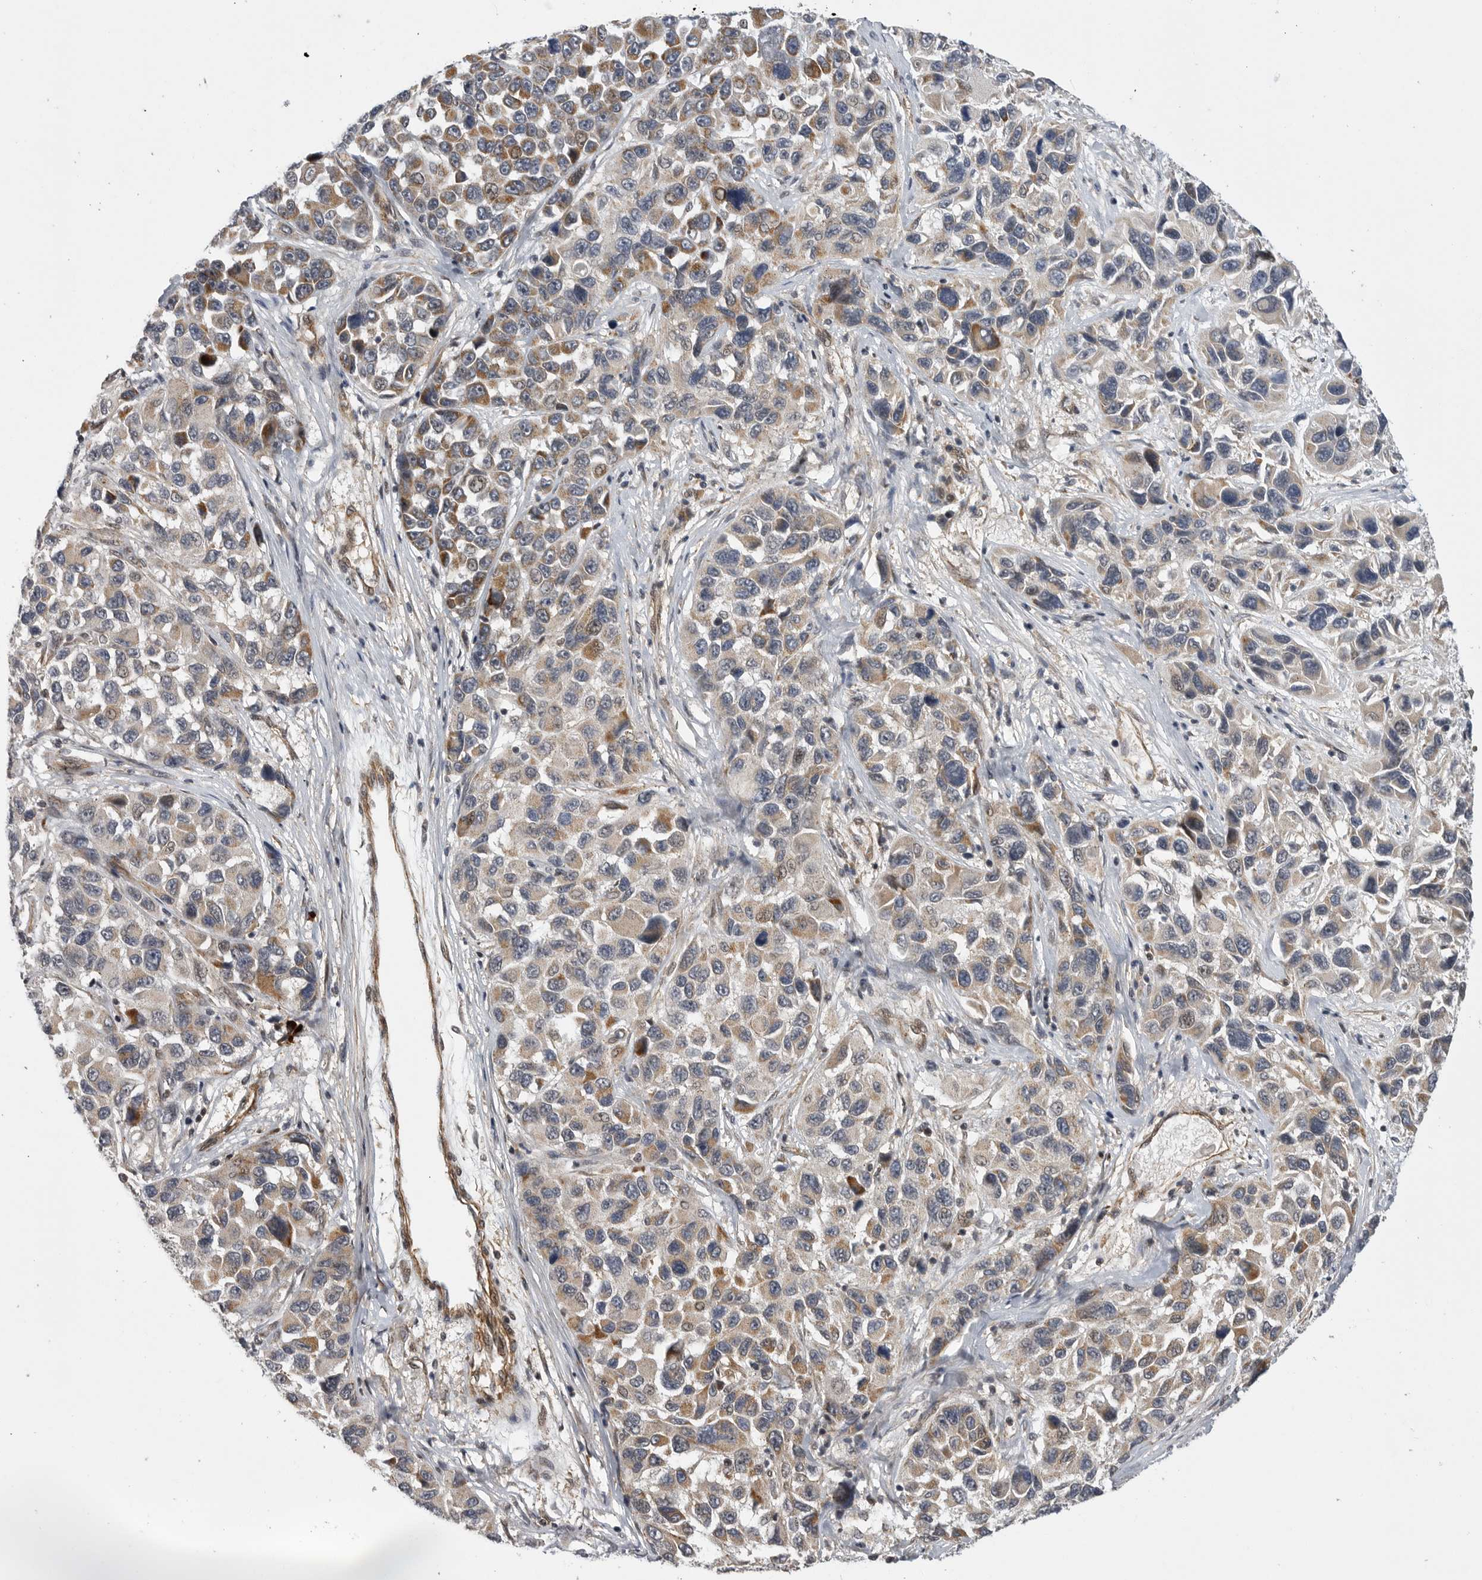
{"staining": {"intensity": "strong", "quantity": "25%-75%", "location": "cytoplasmic/membranous"}, "tissue": "melanoma", "cell_type": "Tumor cells", "image_type": "cancer", "snomed": [{"axis": "morphology", "description": "Malignant melanoma, NOS"}, {"axis": "topography", "description": "Skin"}], "caption": "The photomicrograph exhibits immunohistochemical staining of melanoma. There is strong cytoplasmic/membranous positivity is present in about 25%-75% of tumor cells. (Stains: DAB in brown, nuclei in blue, Microscopy: brightfield microscopy at high magnification).", "gene": "TMPRSS11F", "patient": {"sex": "male", "age": 53}}